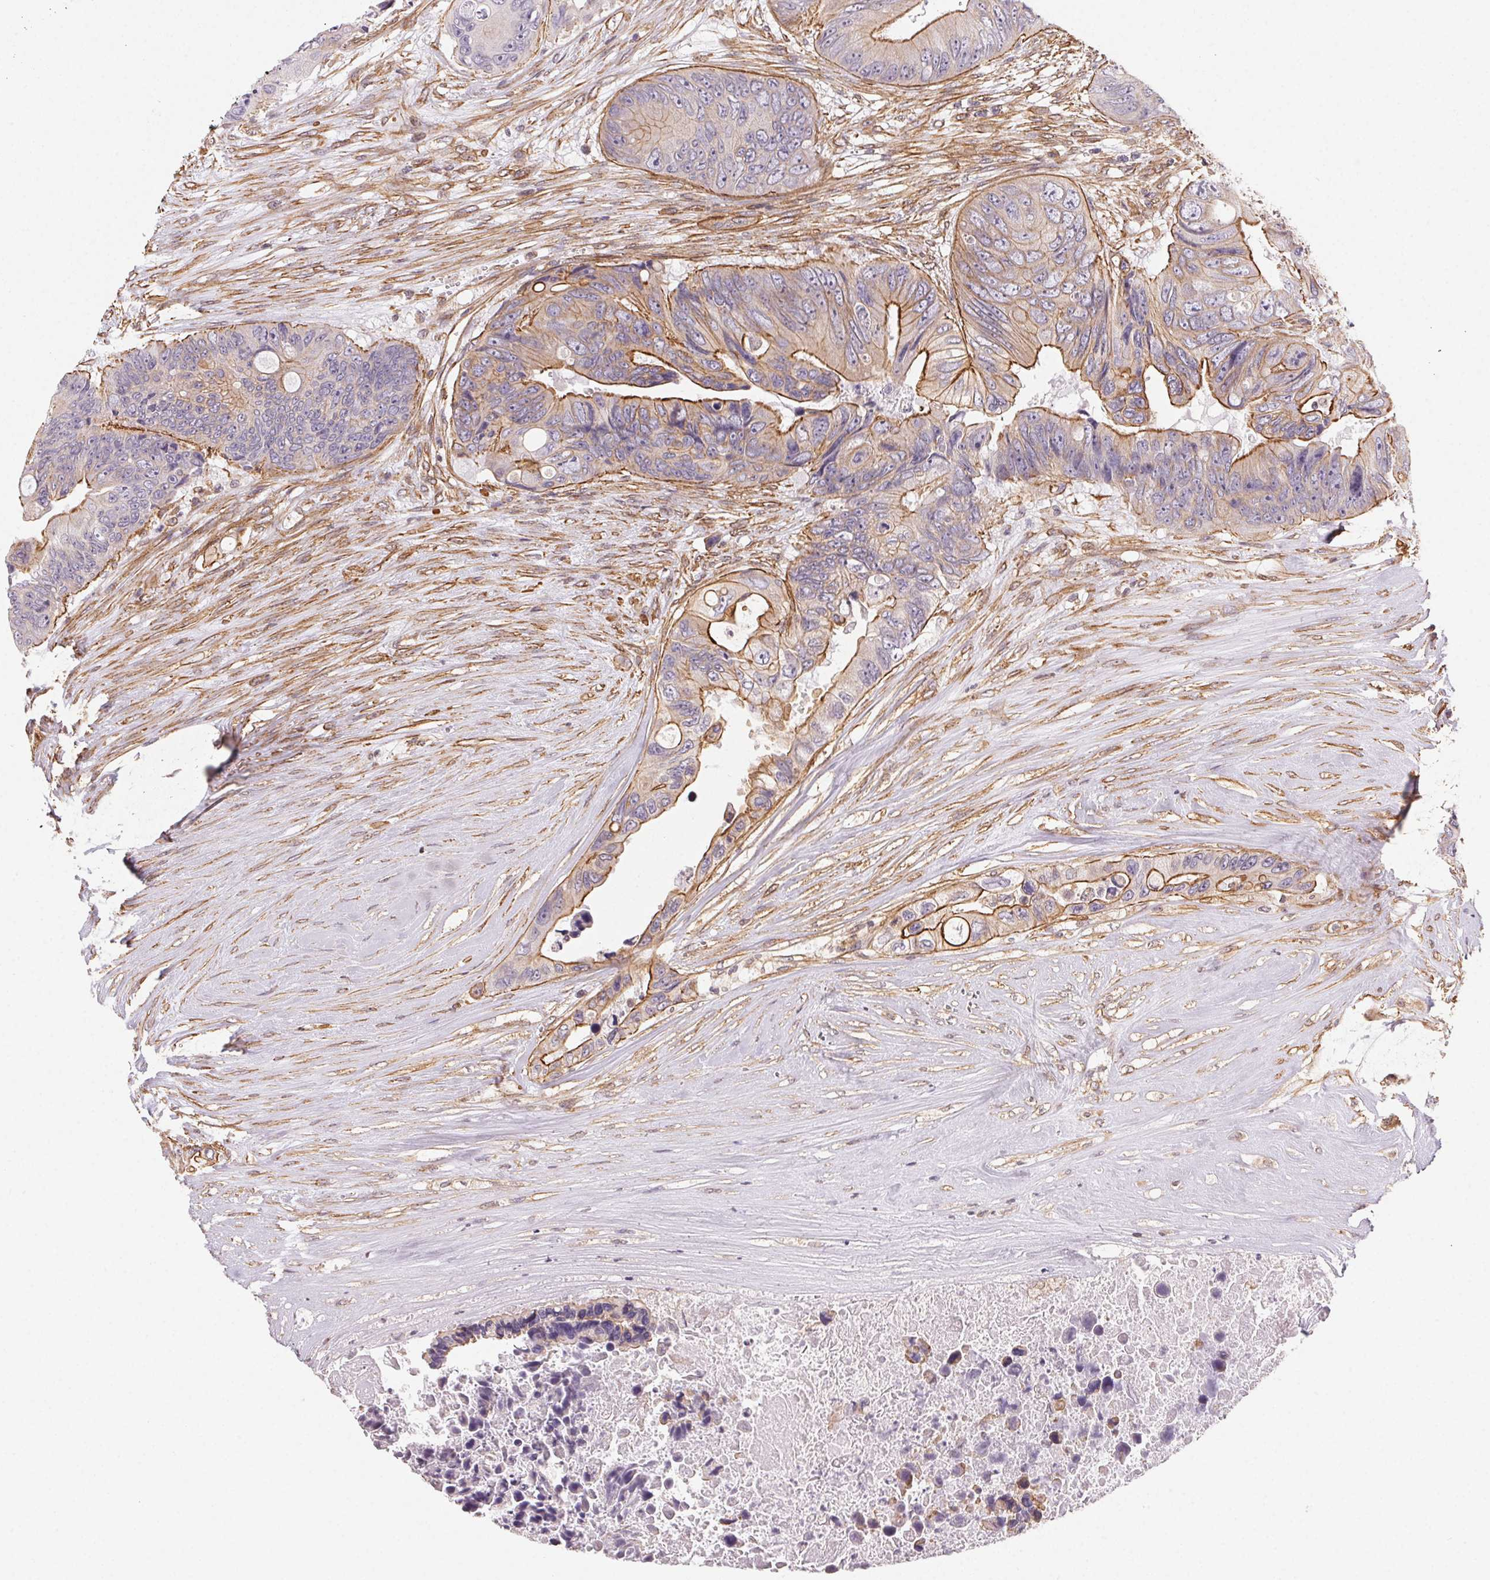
{"staining": {"intensity": "moderate", "quantity": "25%-75%", "location": "cytoplasmic/membranous"}, "tissue": "colorectal cancer", "cell_type": "Tumor cells", "image_type": "cancer", "snomed": [{"axis": "morphology", "description": "Adenocarcinoma, NOS"}, {"axis": "topography", "description": "Colon"}], "caption": "This histopathology image shows colorectal adenocarcinoma stained with immunohistochemistry to label a protein in brown. The cytoplasmic/membranous of tumor cells show moderate positivity for the protein. Nuclei are counter-stained blue.", "gene": "PLA2G4F", "patient": {"sex": "female", "age": 48}}